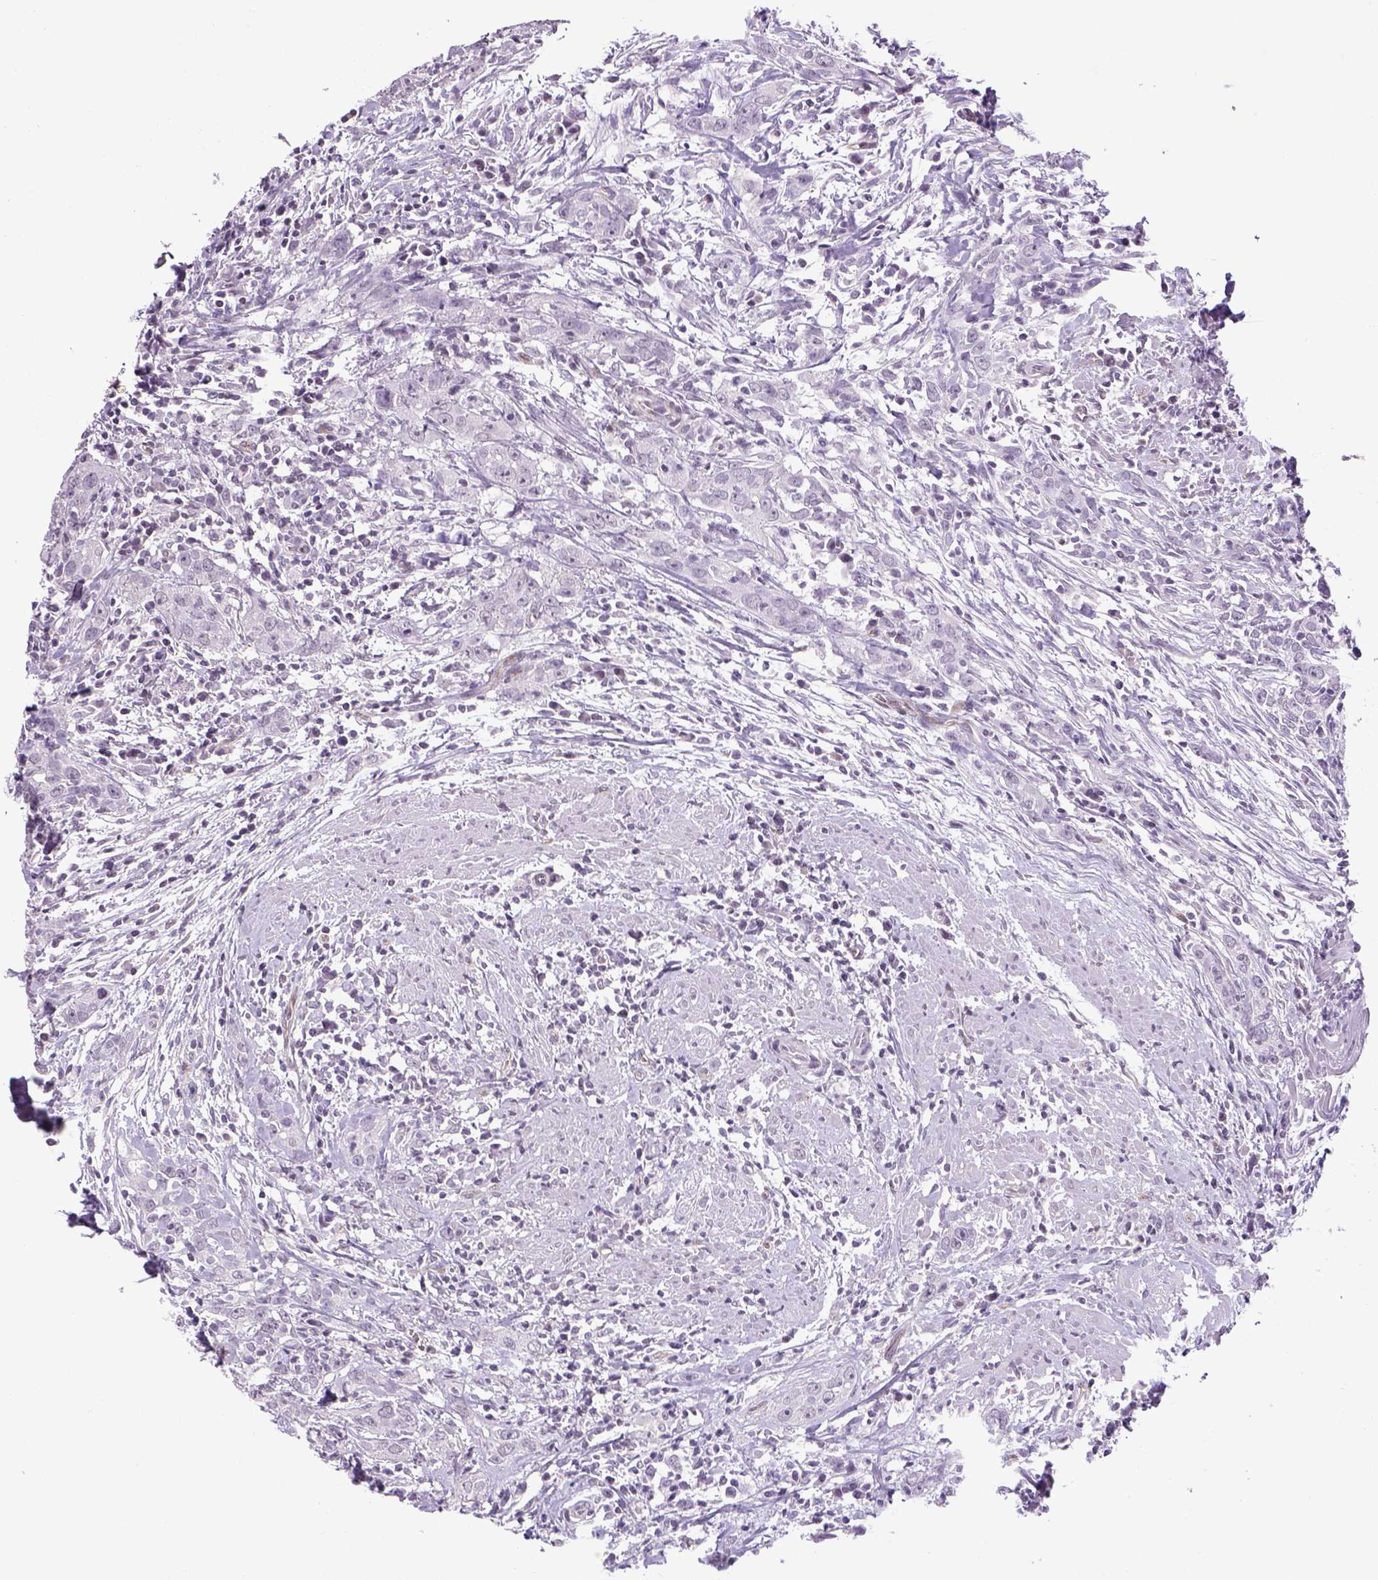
{"staining": {"intensity": "negative", "quantity": "none", "location": "none"}, "tissue": "urothelial cancer", "cell_type": "Tumor cells", "image_type": "cancer", "snomed": [{"axis": "morphology", "description": "Urothelial carcinoma, High grade"}, {"axis": "topography", "description": "Urinary bladder"}], "caption": "There is no significant expression in tumor cells of high-grade urothelial carcinoma.", "gene": "PRRT1", "patient": {"sex": "male", "age": 83}}